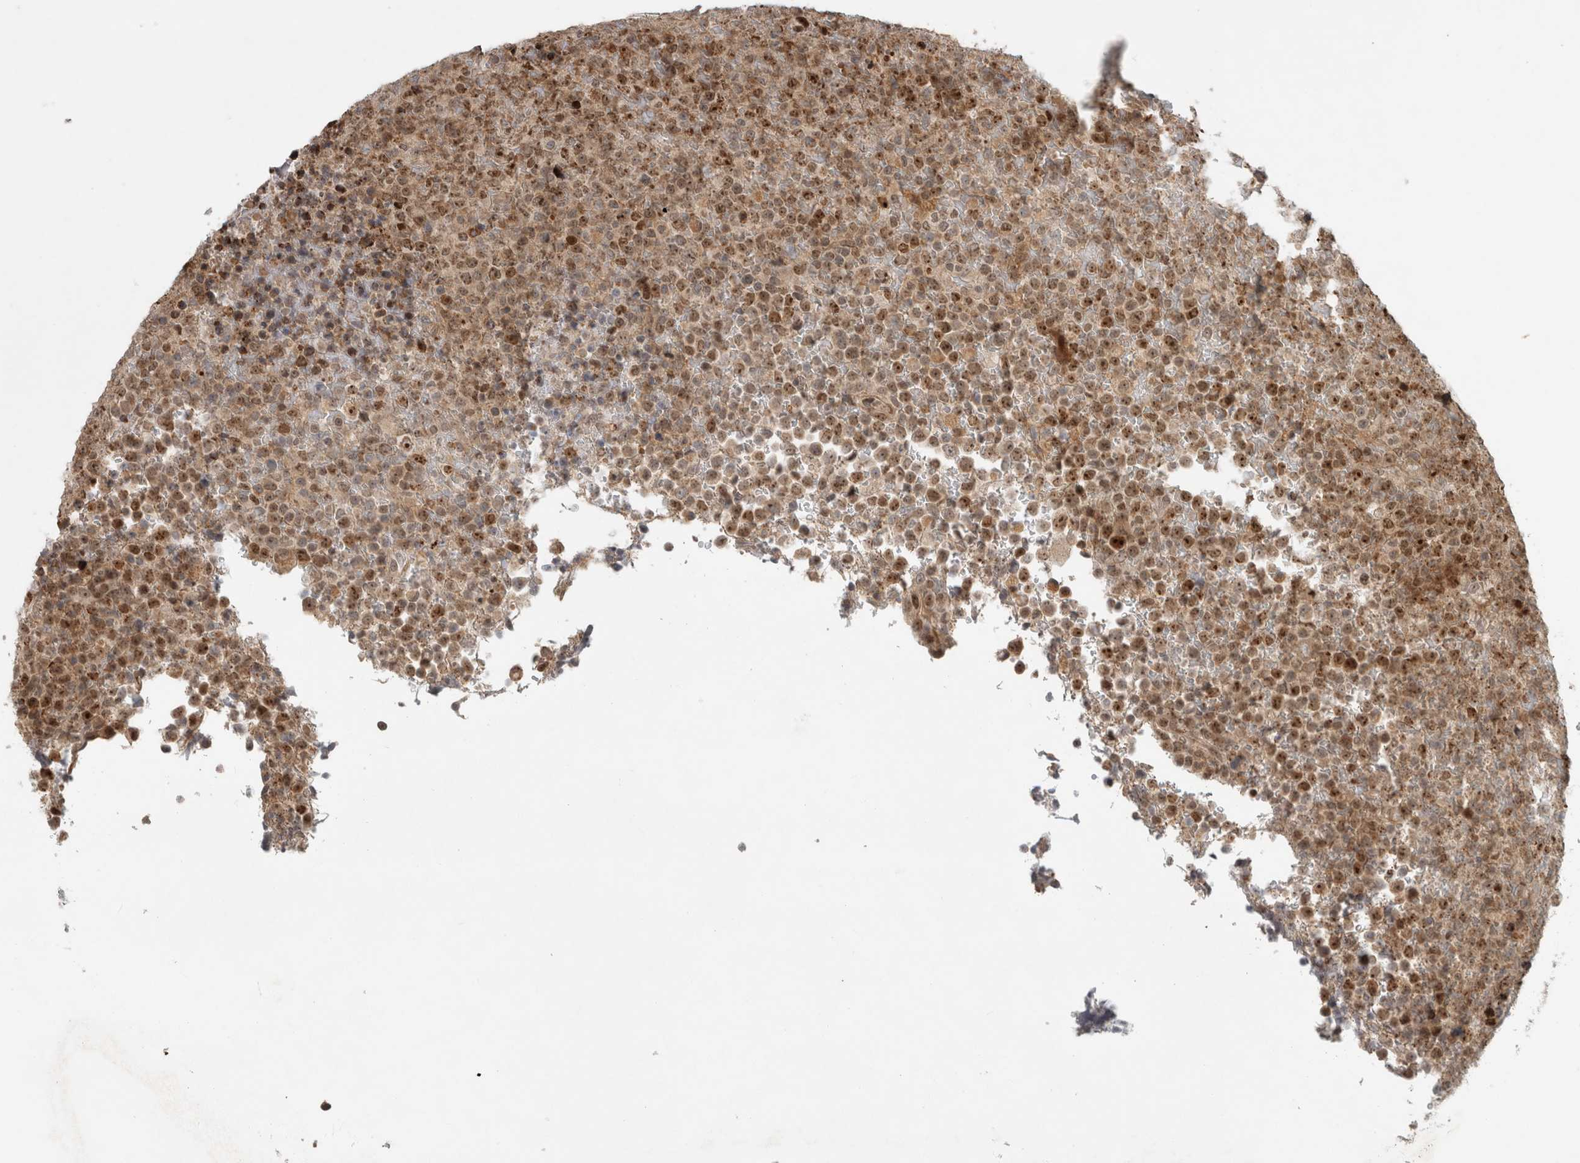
{"staining": {"intensity": "moderate", "quantity": ">75%", "location": "cytoplasmic/membranous,nuclear"}, "tissue": "lymphoma", "cell_type": "Tumor cells", "image_type": "cancer", "snomed": [{"axis": "morphology", "description": "Malignant lymphoma, non-Hodgkin's type, High grade"}, {"axis": "topography", "description": "Lymph node"}], "caption": "Immunohistochemistry photomicrograph of human lymphoma stained for a protein (brown), which exhibits medium levels of moderate cytoplasmic/membranous and nuclear positivity in approximately >75% of tumor cells.", "gene": "INSRR", "patient": {"sex": "male", "age": 13}}